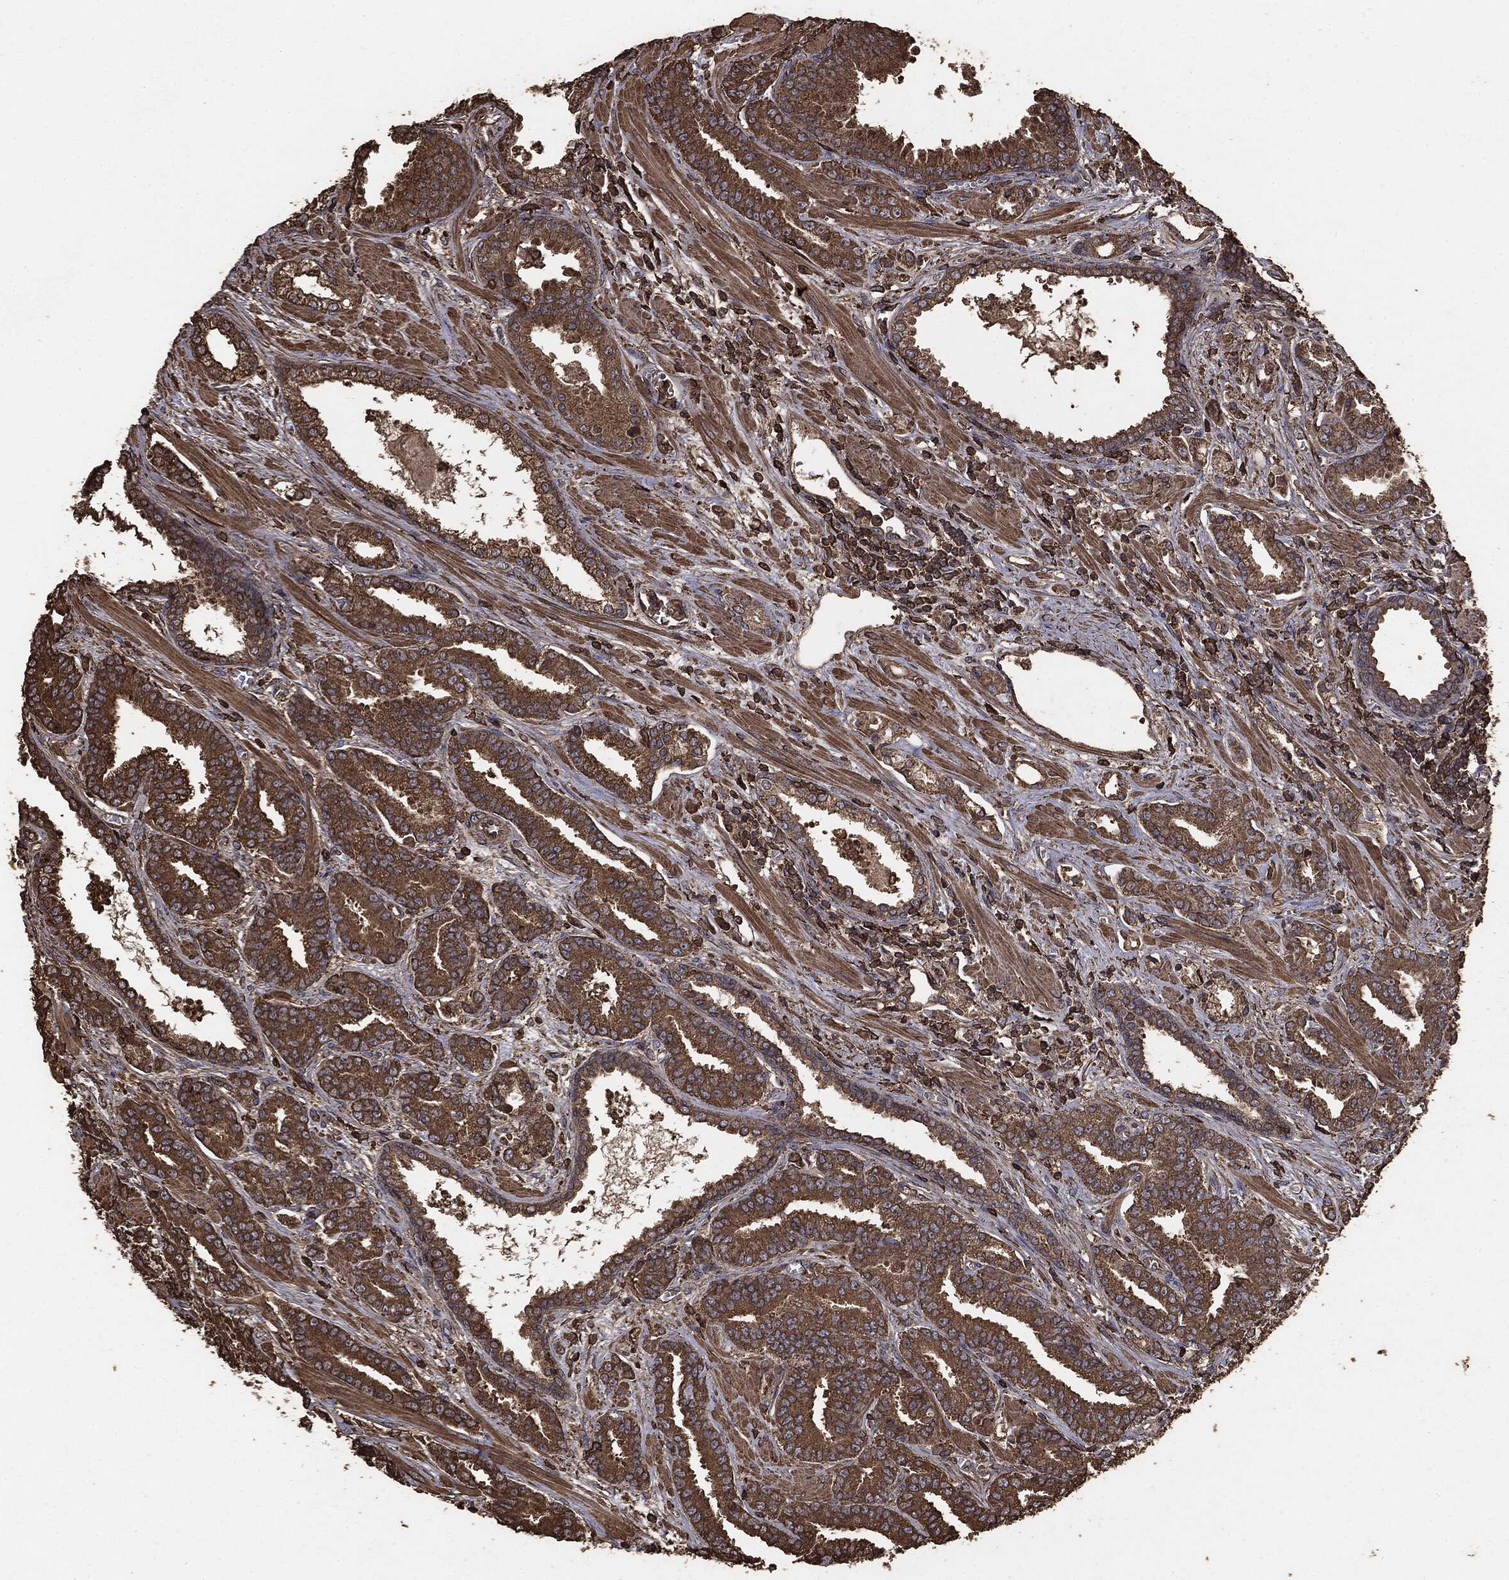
{"staining": {"intensity": "moderate", "quantity": ">75%", "location": "cytoplasmic/membranous"}, "tissue": "prostate cancer", "cell_type": "Tumor cells", "image_type": "cancer", "snomed": [{"axis": "morphology", "description": "Adenocarcinoma, High grade"}, {"axis": "topography", "description": "Prostate"}], "caption": "Protein expression analysis of high-grade adenocarcinoma (prostate) exhibits moderate cytoplasmic/membranous expression in about >75% of tumor cells.", "gene": "MTOR", "patient": {"sex": "male", "age": 60}}